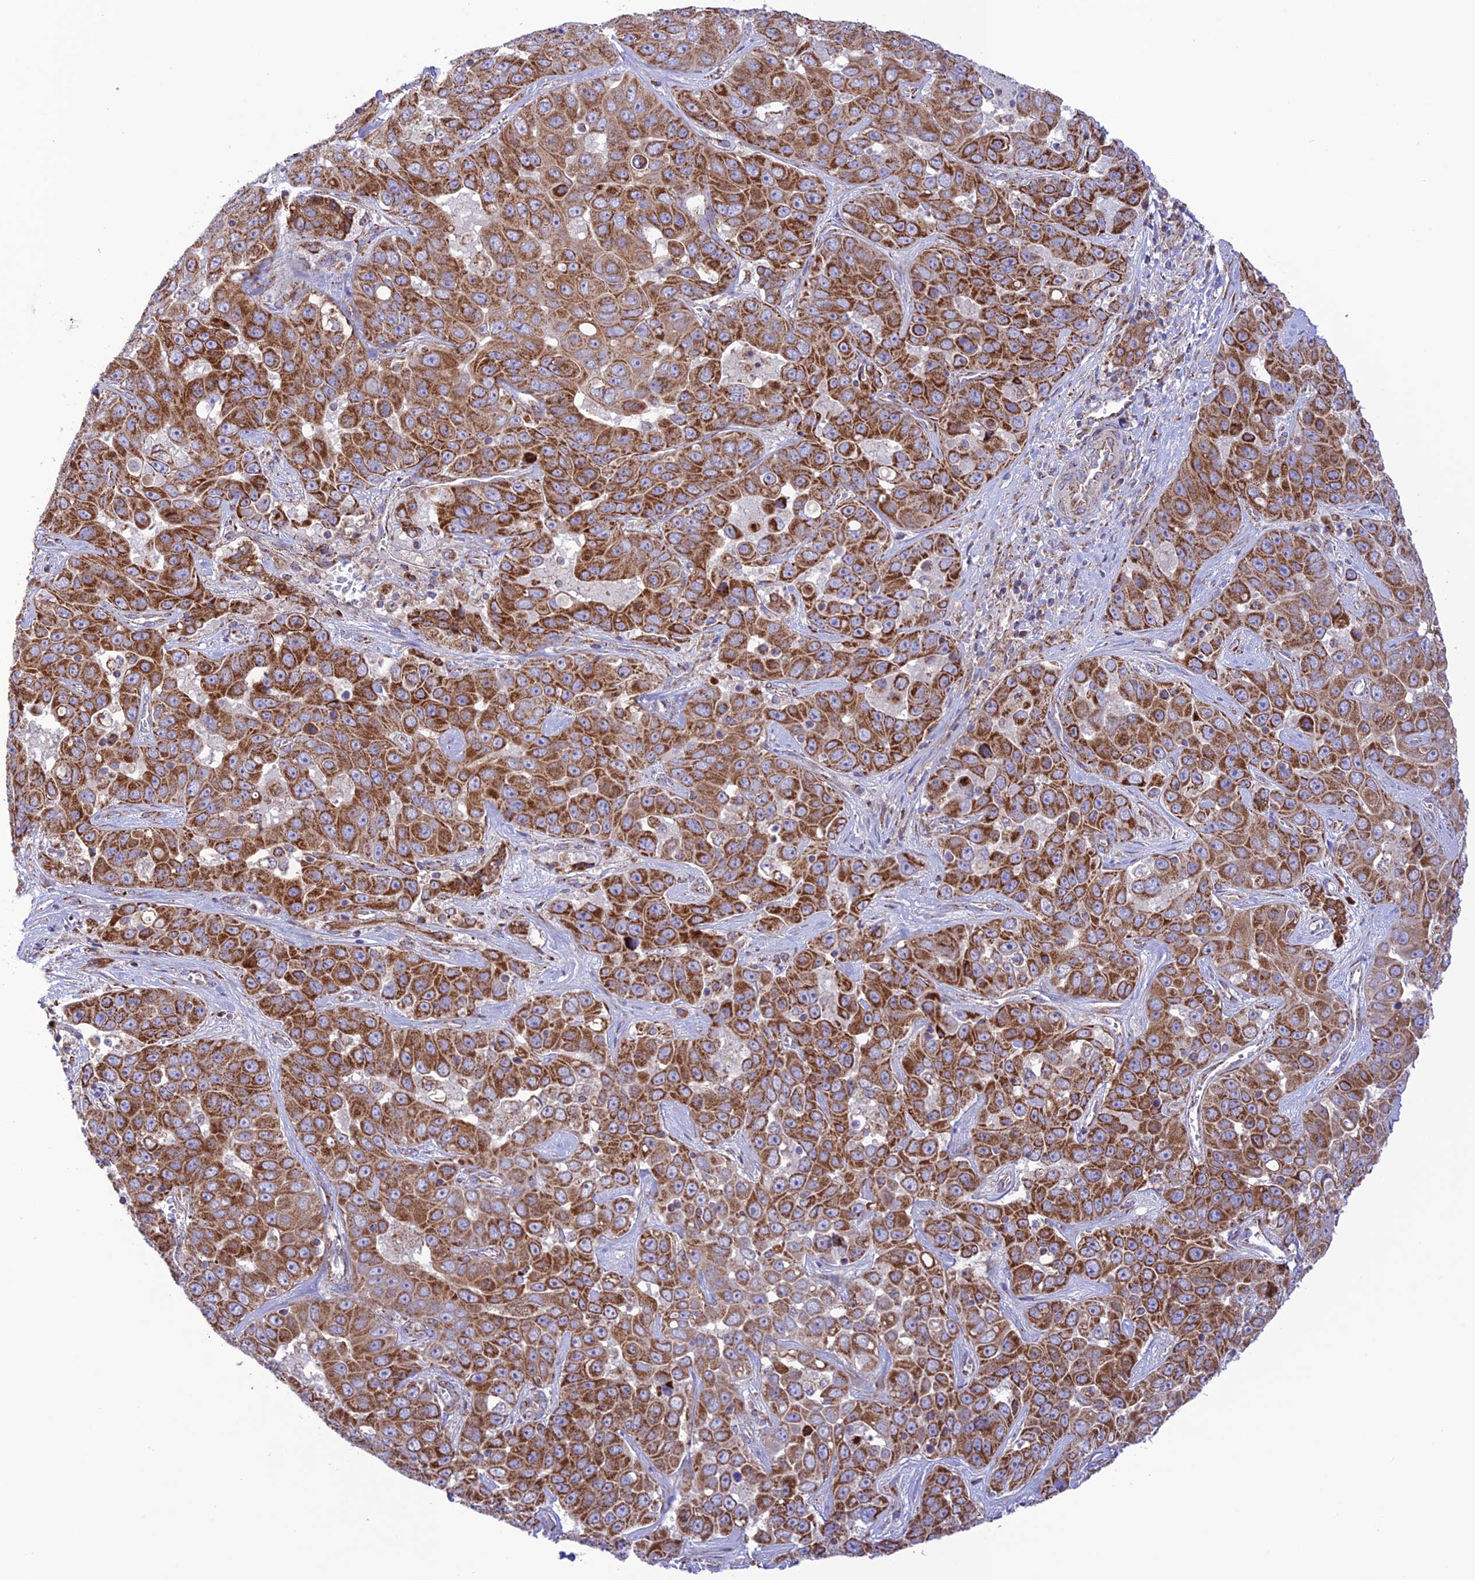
{"staining": {"intensity": "strong", "quantity": ">75%", "location": "cytoplasmic/membranous"}, "tissue": "liver cancer", "cell_type": "Tumor cells", "image_type": "cancer", "snomed": [{"axis": "morphology", "description": "Cholangiocarcinoma"}, {"axis": "topography", "description": "Liver"}], "caption": "There is high levels of strong cytoplasmic/membranous expression in tumor cells of liver cholangiocarcinoma, as demonstrated by immunohistochemical staining (brown color).", "gene": "UAP1L1", "patient": {"sex": "female", "age": 52}}